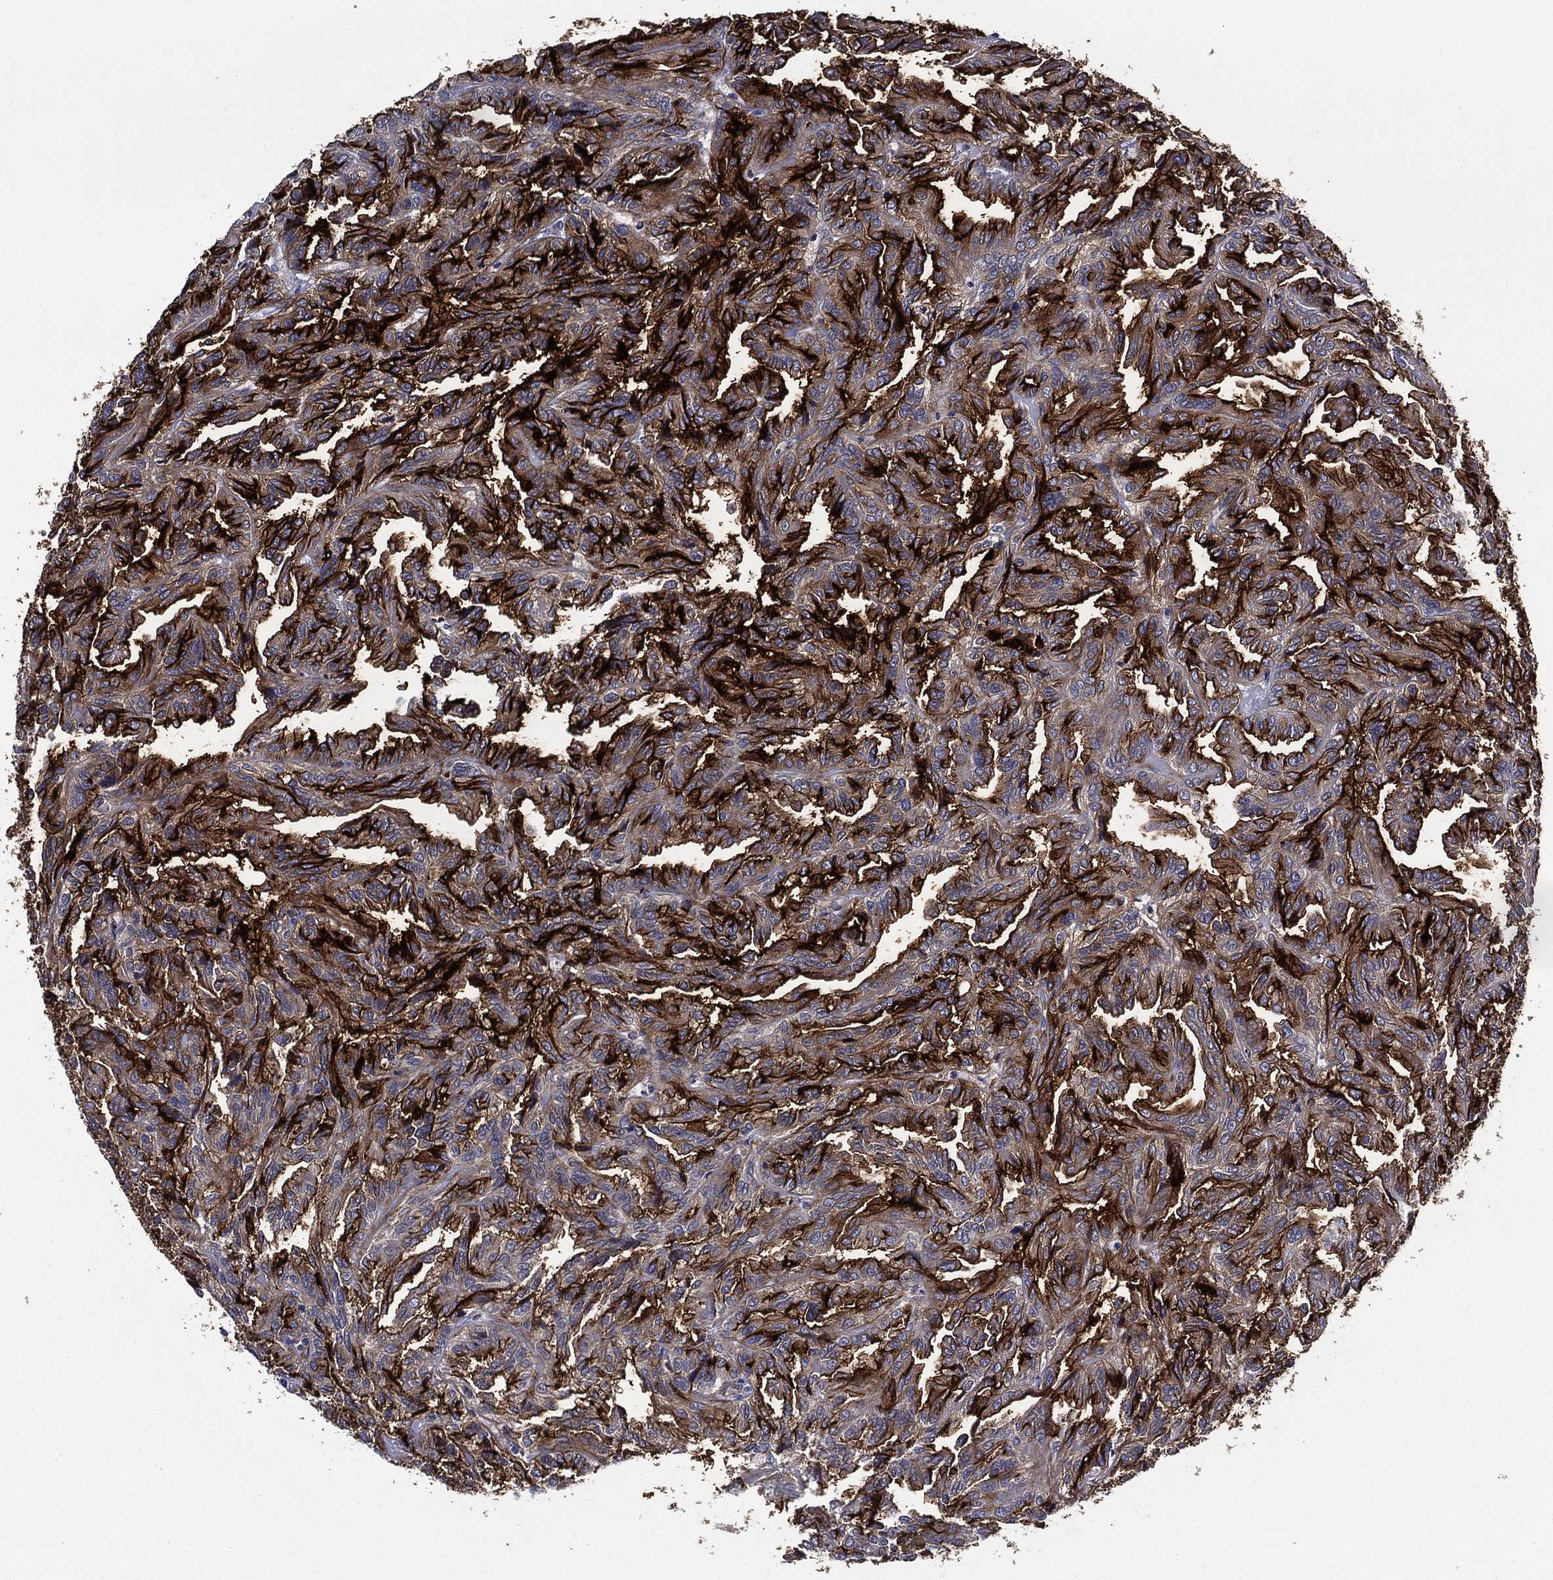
{"staining": {"intensity": "strong", "quantity": "25%-75%", "location": "cytoplasmic/membranous"}, "tissue": "renal cancer", "cell_type": "Tumor cells", "image_type": "cancer", "snomed": [{"axis": "morphology", "description": "Adenocarcinoma, NOS"}, {"axis": "topography", "description": "Kidney"}], "caption": "IHC of renal adenocarcinoma exhibits high levels of strong cytoplasmic/membranous staining in approximately 25%-75% of tumor cells.", "gene": "ACE2", "patient": {"sex": "male", "age": 79}}